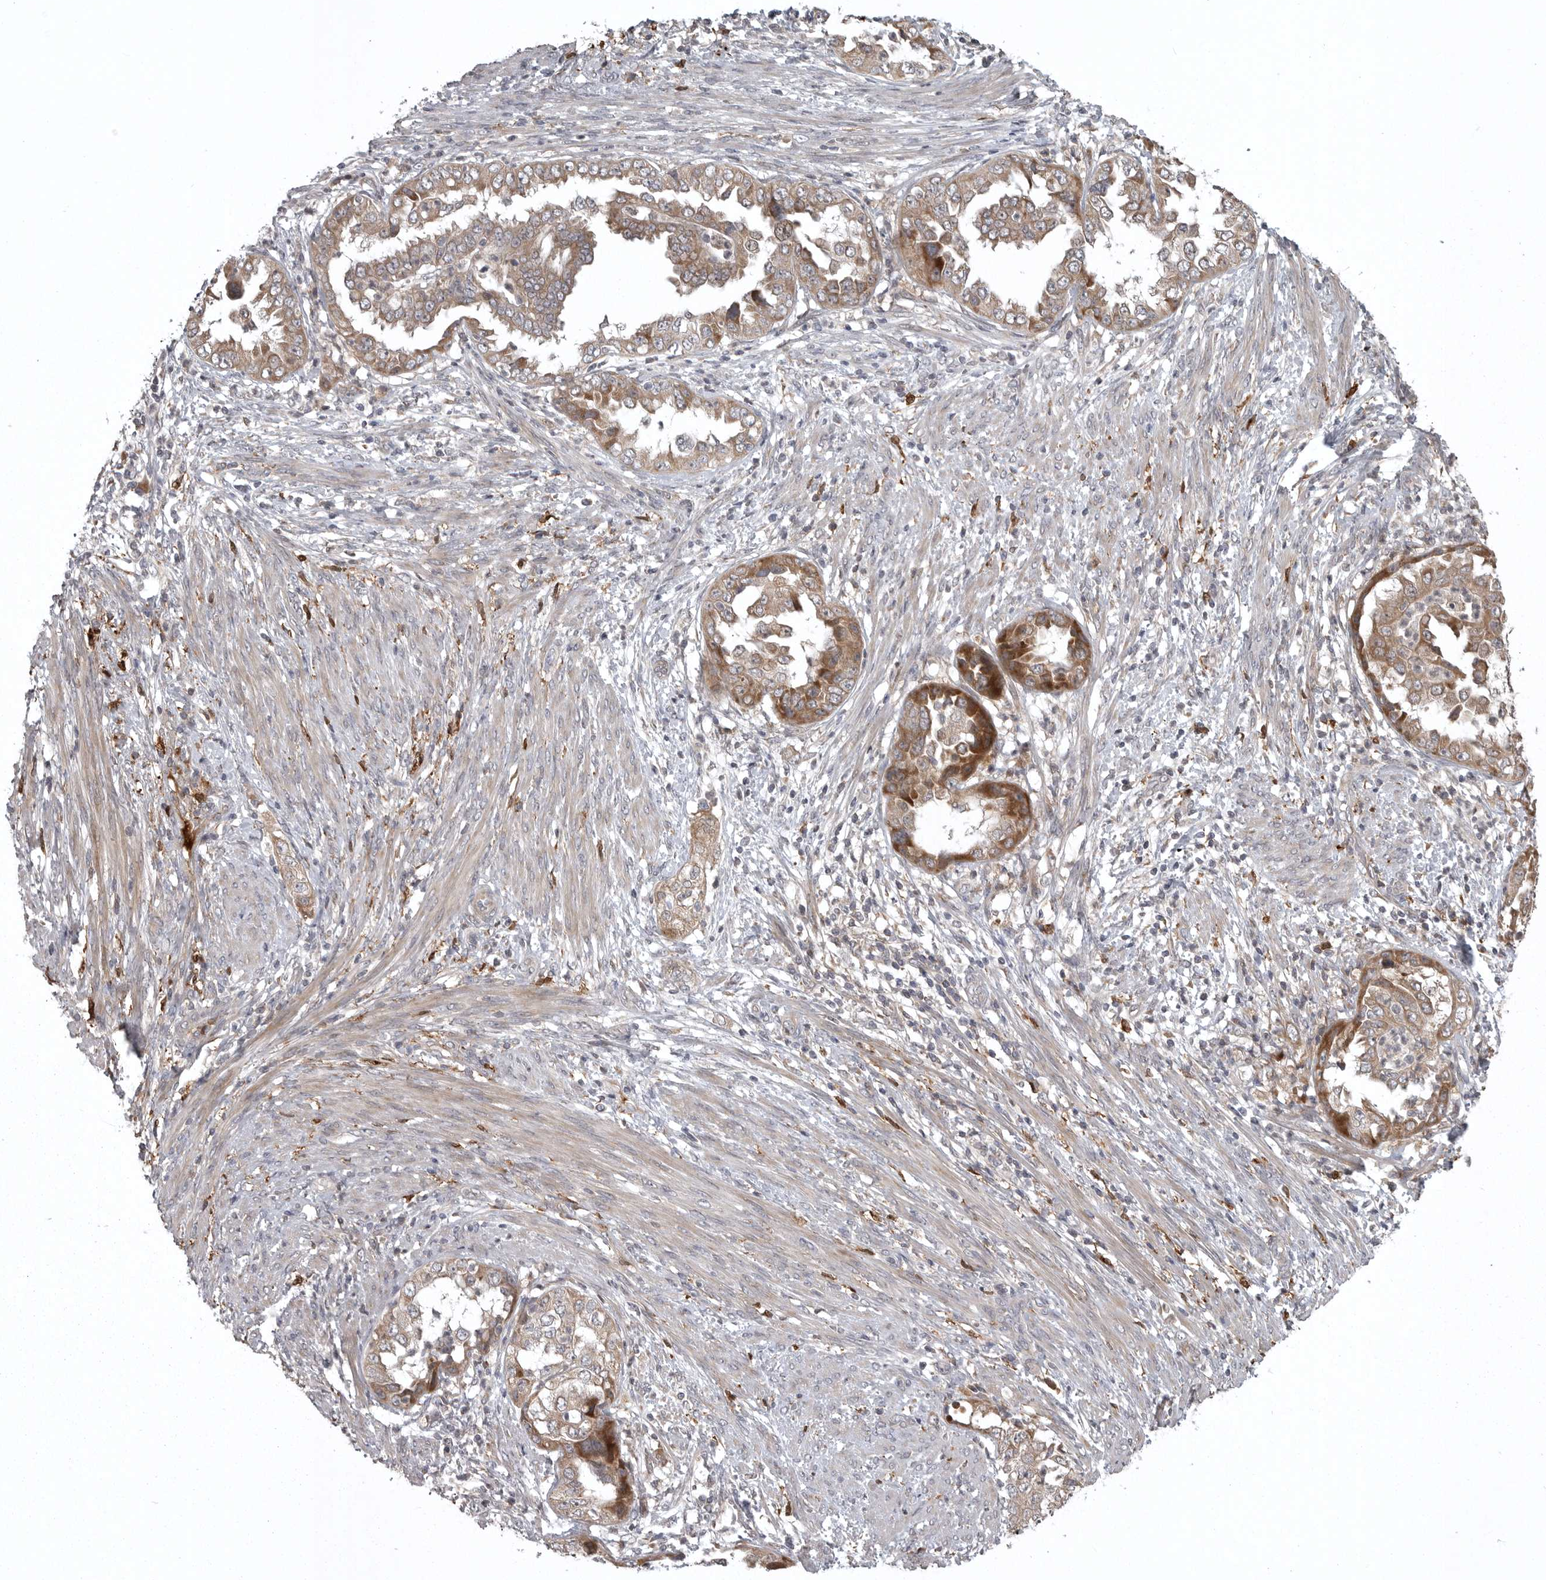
{"staining": {"intensity": "moderate", "quantity": ">75%", "location": "cytoplasmic/membranous"}, "tissue": "endometrial cancer", "cell_type": "Tumor cells", "image_type": "cancer", "snomed": [{"axis": "morphology", "description": "Adenocarcinoma, NOS"}, {"axis": "topography", "description": "Endometrium"}], "caption": "There is medium levels of moderate cytoplasmic/membranous staining in tumor cells of endometrial cancer, as demonstrated by immunohistochemical staining (brown color).", "gene": "GPR31", "patient": {"sex": "female", "age": 85}}